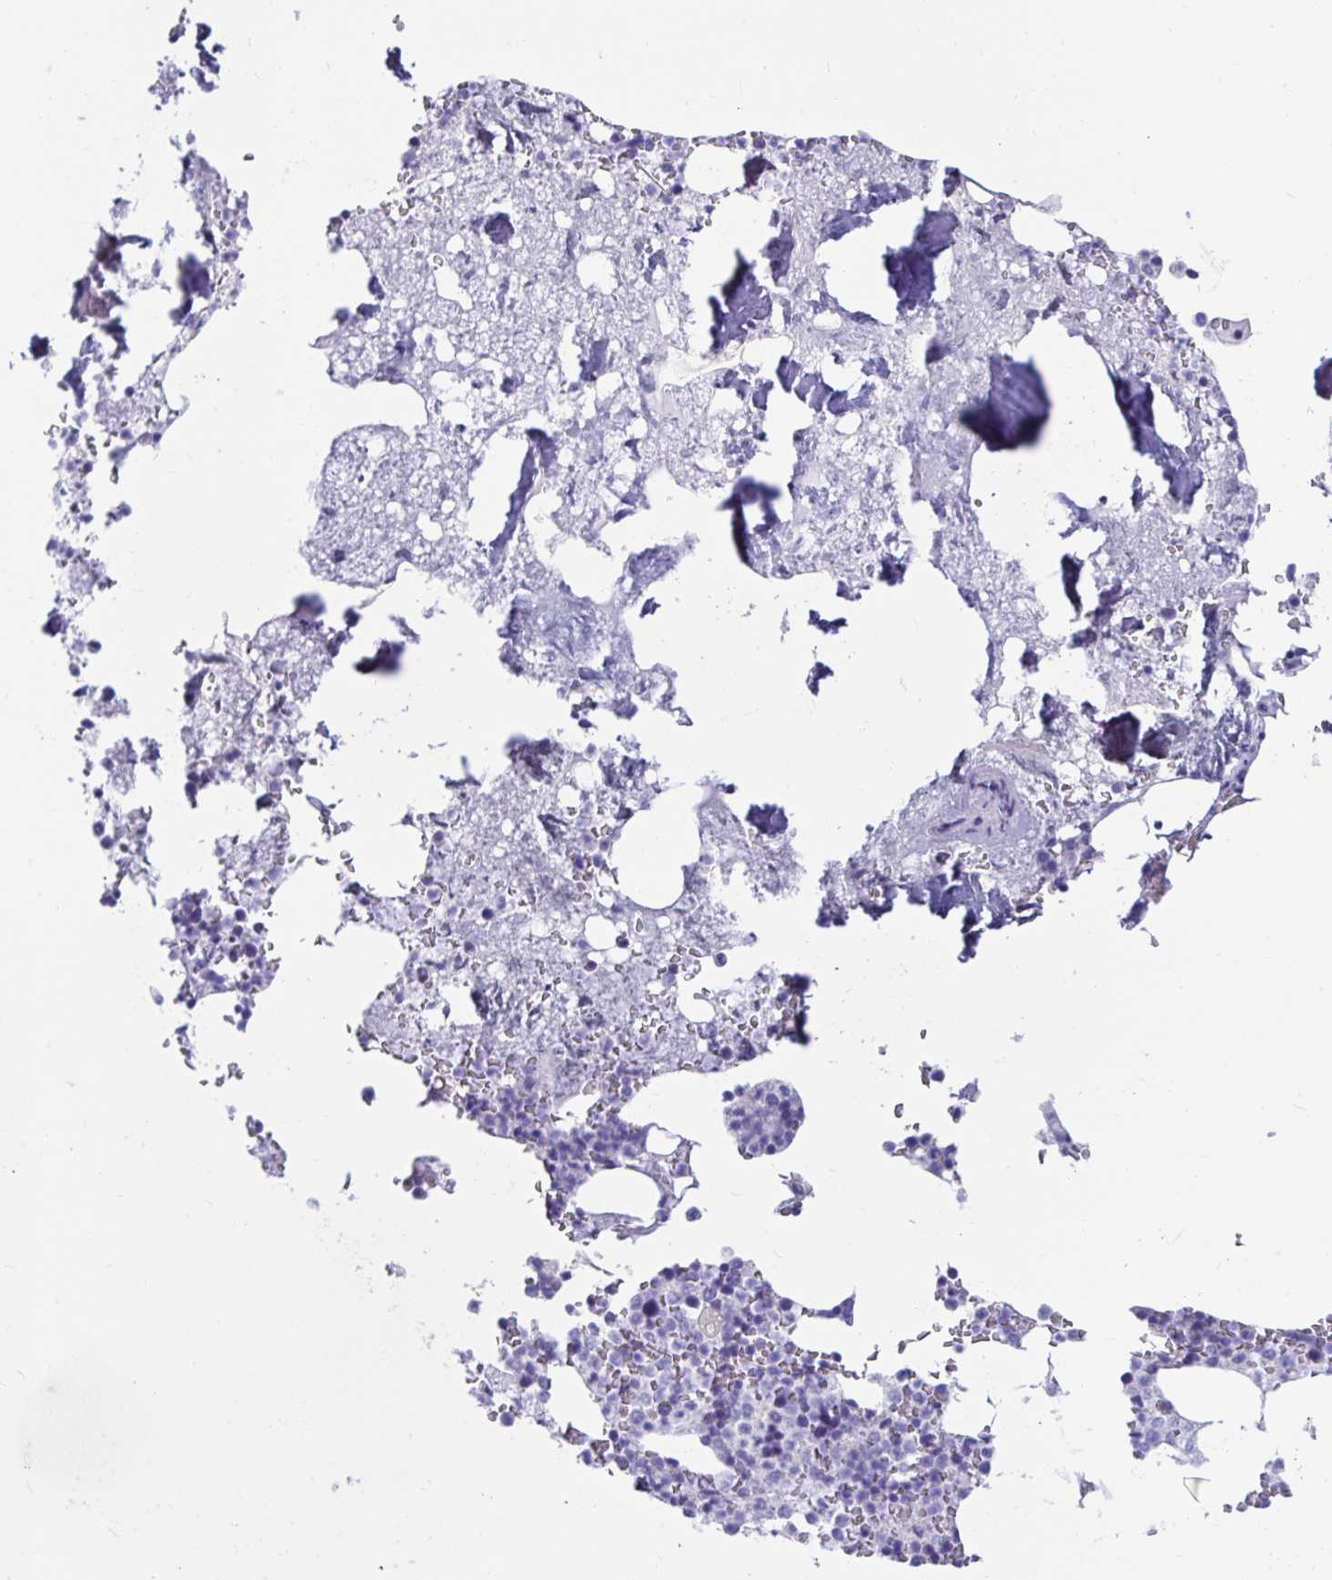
{"staining": {"intensity": "negative", "quantity": "none", "location": "none"}, "tissue": "bone marrow", "cell_type": "Hematopoietic cells", "image_type": "normal", "snomed": [{"axis": "morphology", "description": "Normal tissue, NOS"}, {"axis": "topography", "description": "Bone marrow"}], "caption": "A histopathology image of bone marrow stained for a protein reveals no brown staining in hematopoietic cells.", "gene": "ZPBP2", "patient": {"sex": "female", "age": 42}}